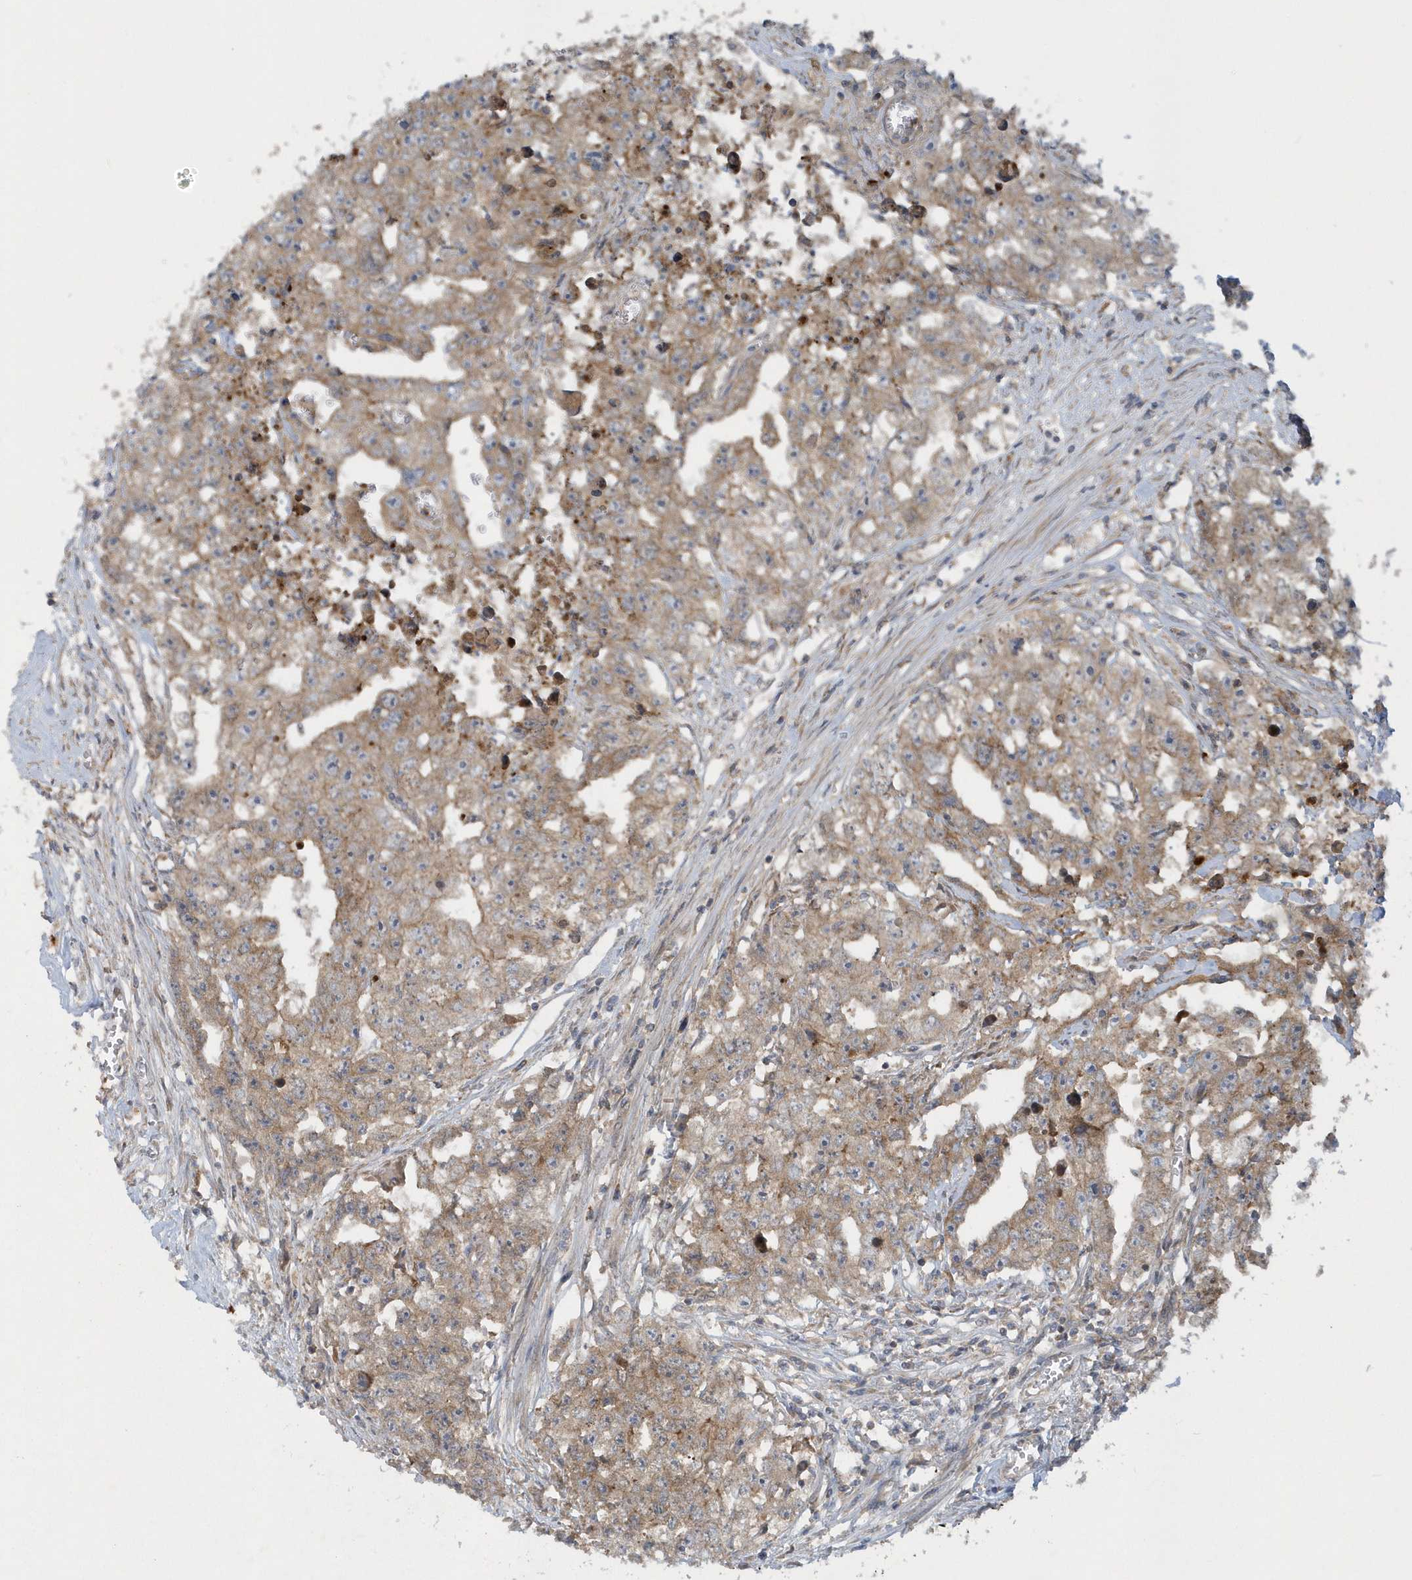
{"staining": {"intensity": "moderate", "quantity": ">75%", "location": "cytoplasmic/membranous"}, "tissue": "testis cancer", "cell_type": "Tumor cells", "image_type": "cancer", "snomed": [{"axis": "morphology", "description": "Seminoma, NOS"}, {"axis": "morphology", "description": "Carcinoma, Embryonal, NOS"}, {"axis": "topography", "description": "Testis"}], "caption": "High-magnification brightfield microscopy of embryonal carcinoma (testis) stained with DAB (3,3'-diaminobenzidine) (brown) and counterstained with hematoxylin (blue). tumor cells exhibit moderate cytoplasmic/membranous staining is seen in approximately>75% of cells.", "gene": "CNOT10", "patient": {"sex": "male", "age": 43}}